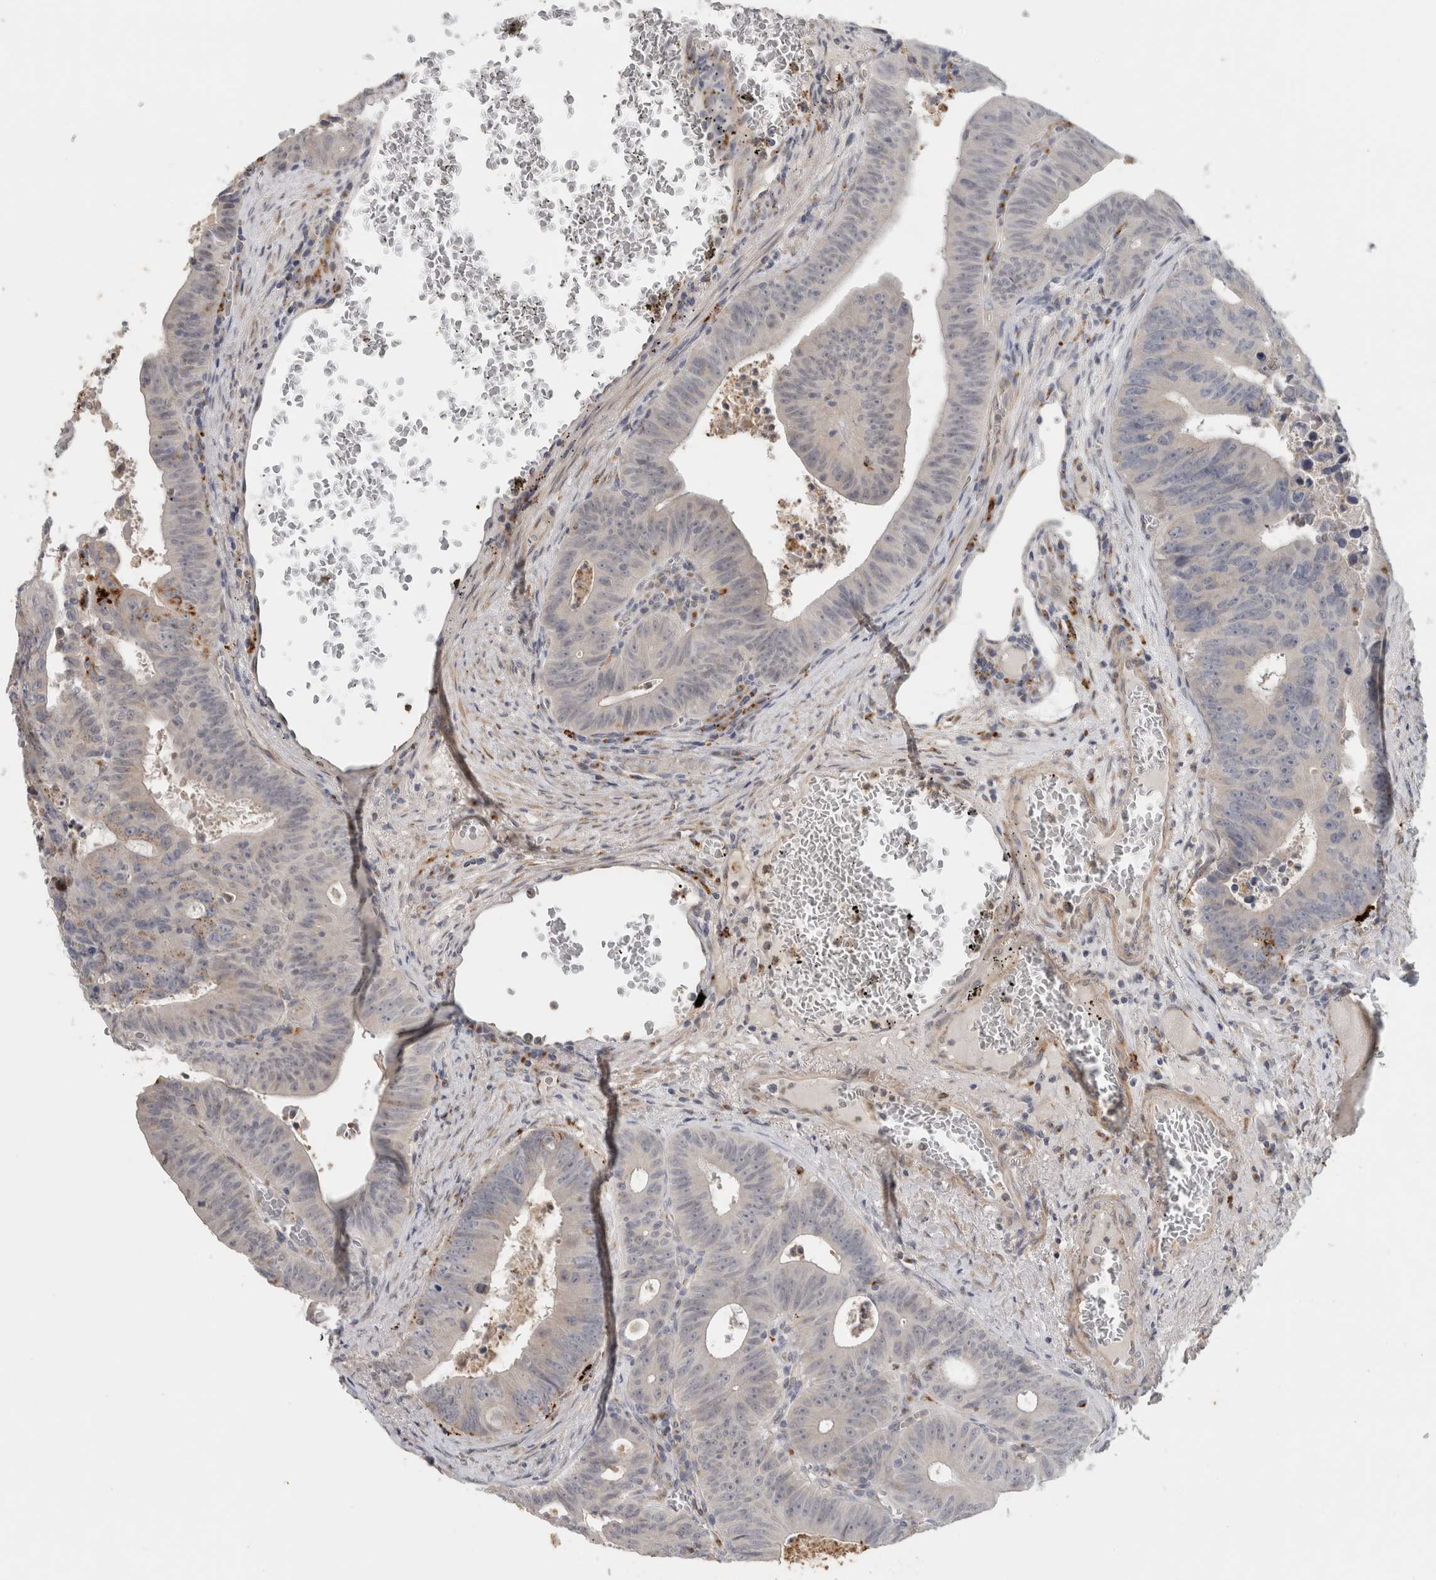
{"staining": {"intensity": "weak", "quantity": "<25%", "location": "cytoplasmic/membranous"}, "tissue": "colorectal cancer", "cell_type": "Tumor cells", "image_type": "cancer", "snomed": [{"axis": "morphology", "description": "Adenocarcinoma, NOS"}, {"axis": "topography", "description": "Colon"}], "caption": "There is no significant expression in tumor cells of colorectal cancer (adenocarcinoma). The staining was performed using DAB to visualize the protein expression in brown, while the nuclei were stained in blue with hematoxylin (Magnification: 20x).", "gene": "MGAT1", "patient": {"sex": "male", "age": 87}}